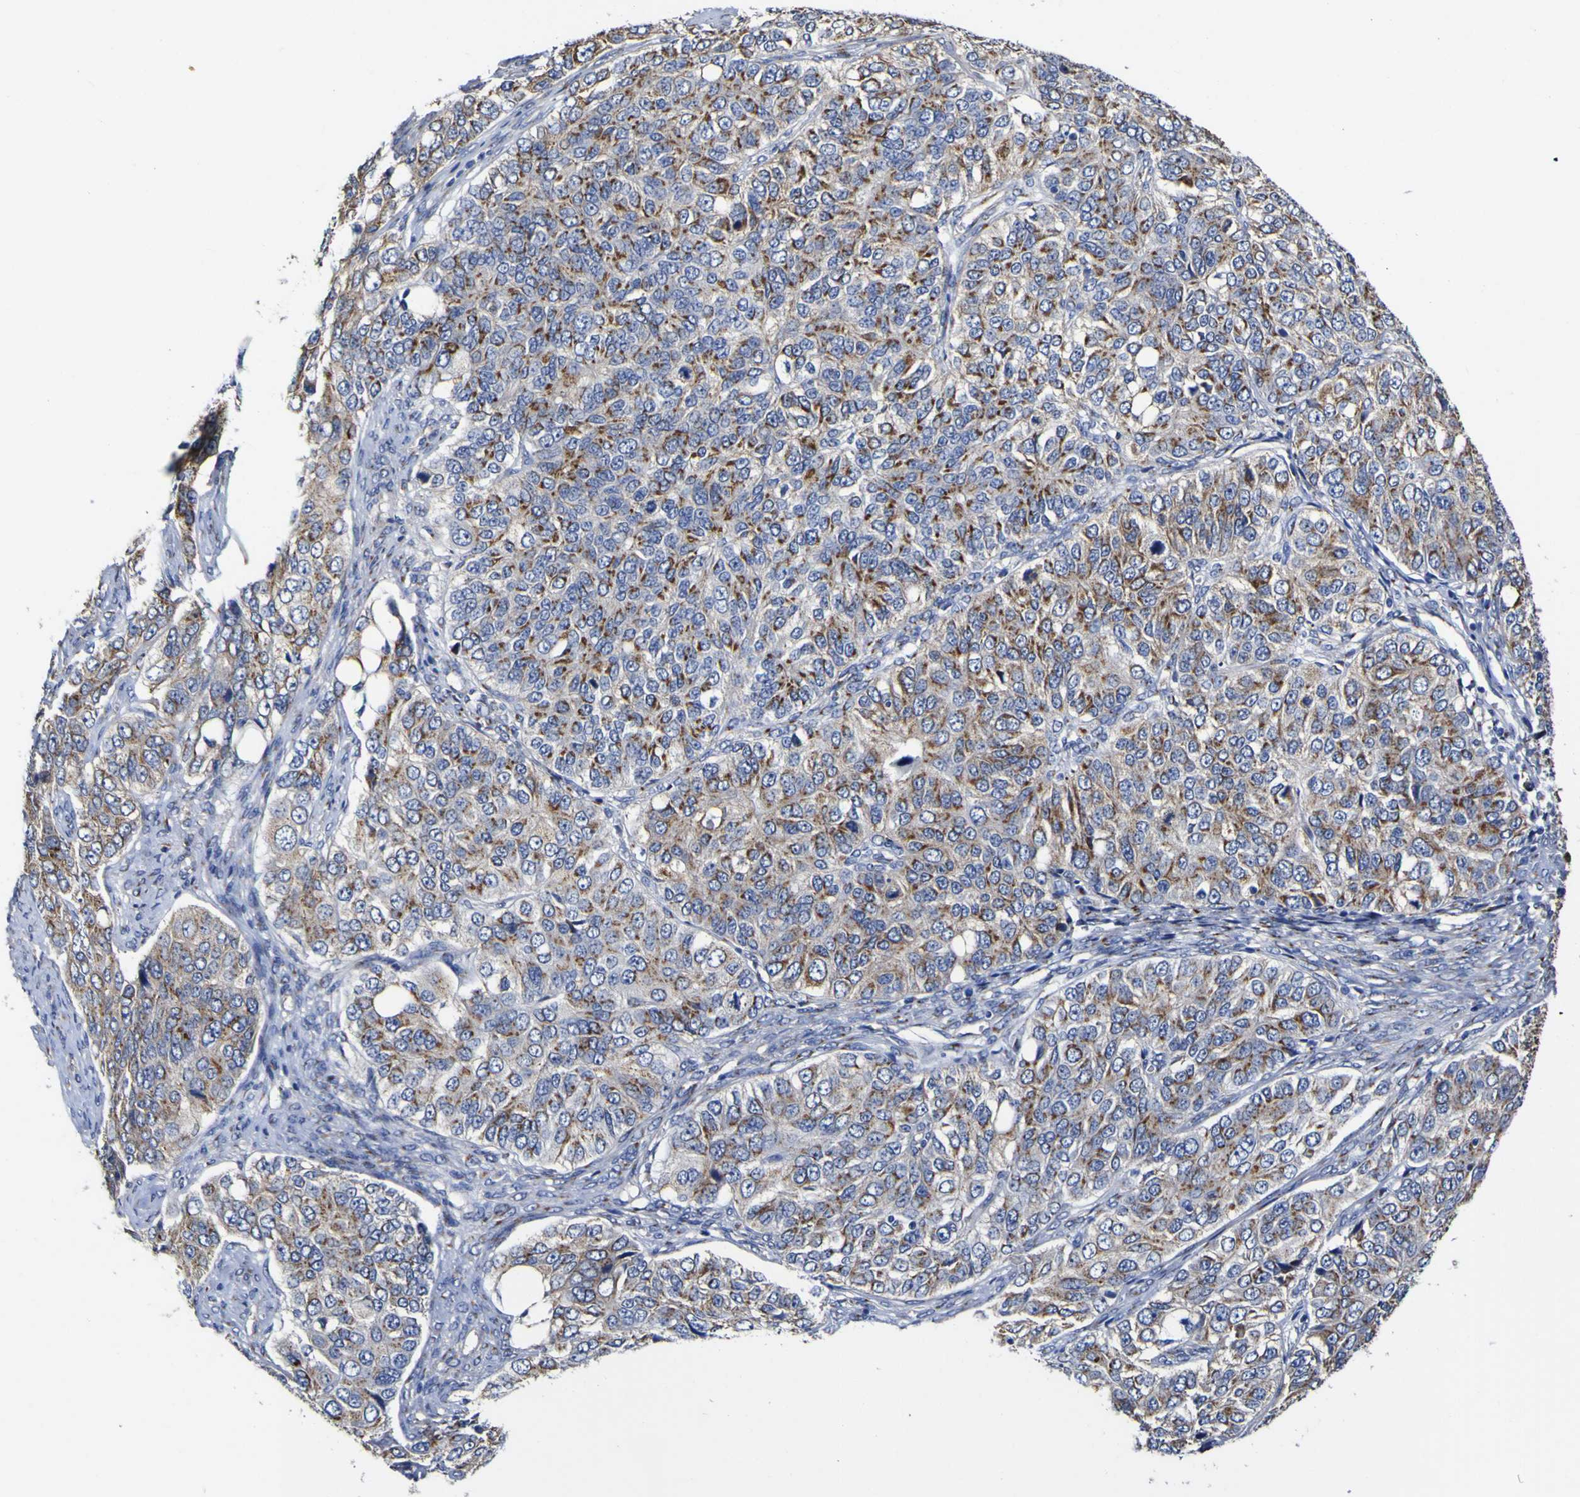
{"staining": {"intensity": "moderate", "quantity": ">75%", "location": "cytoplasmic/membranous"}, "tissue": "ovarian cancer", "cell_type": "Tumor cells", "image_type": "cancer", "snomed": [{"axis": "morphology", "description": "Carcinoma, endometroid"}, {"axis": "topography", "description": "Ovary"}], "caption": "Immunohistochemical staining of human ovarian cancer (endometroid carcinoma) shows medium levels of moderate cytoplasmic/membranous staining in approximately >75% of tumor cells. Nuclei are stained in blue.", "gene": "GOLM1", "patient": {"sex": "female", "age": 51}}